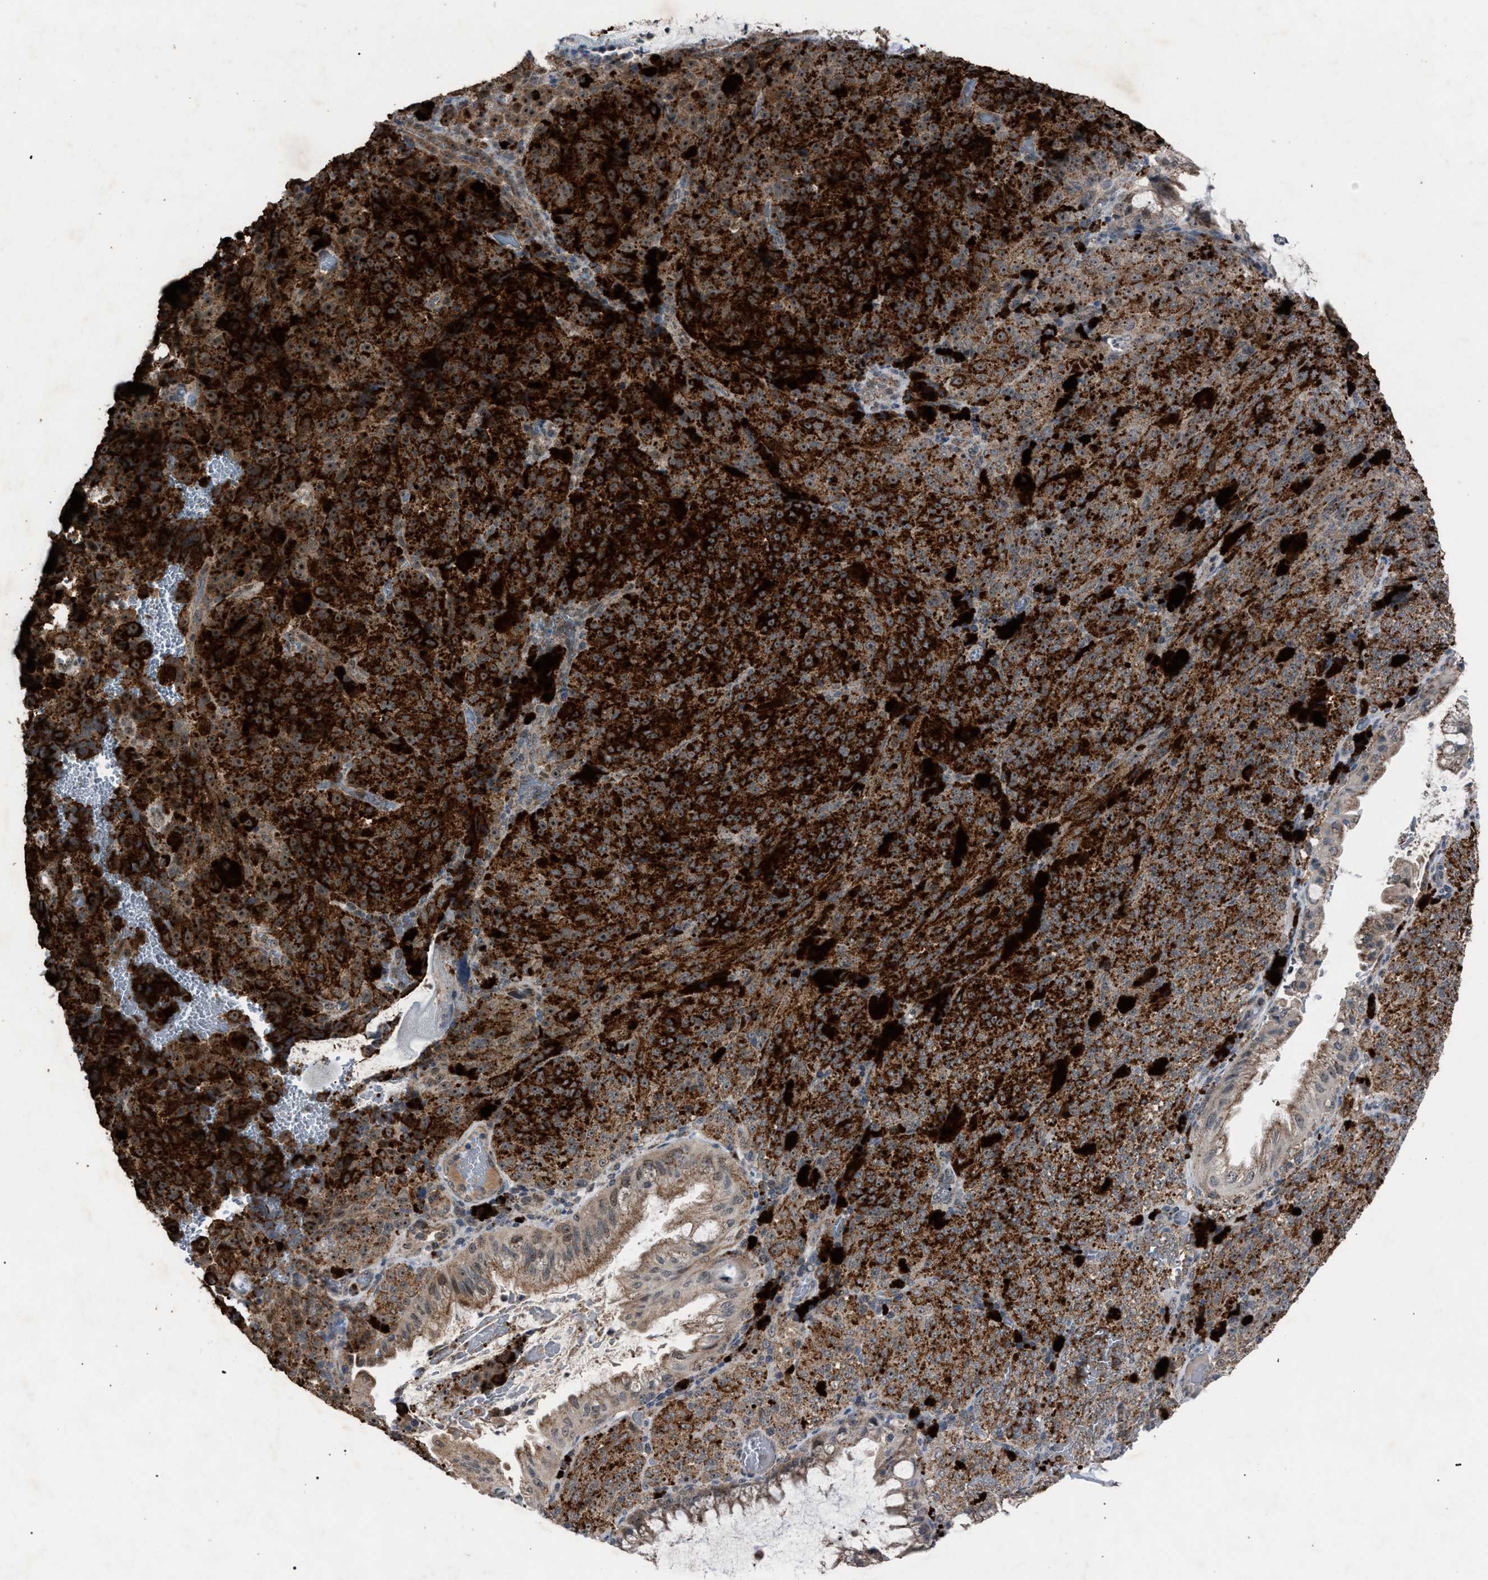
{"staining": {"intensity": "strong", "quantity": ">75%", "location": "cytoplasmic/membranous,nuclear"}, "tissue": "melanoma", "cell_type": "Tumor cells", "image_type": "cancer", "snomed": [{"axis": "morphology", "description": "Malignant melanoma, NOS"}, {"axis": "topography", "description": "Rectum"}], "caption": "Human malignant melanoma stained with a protein marker reveals strong staining in tumor cells.", "gene": "HSD17B4", "patient": {"sex": "female", "age": 81}}